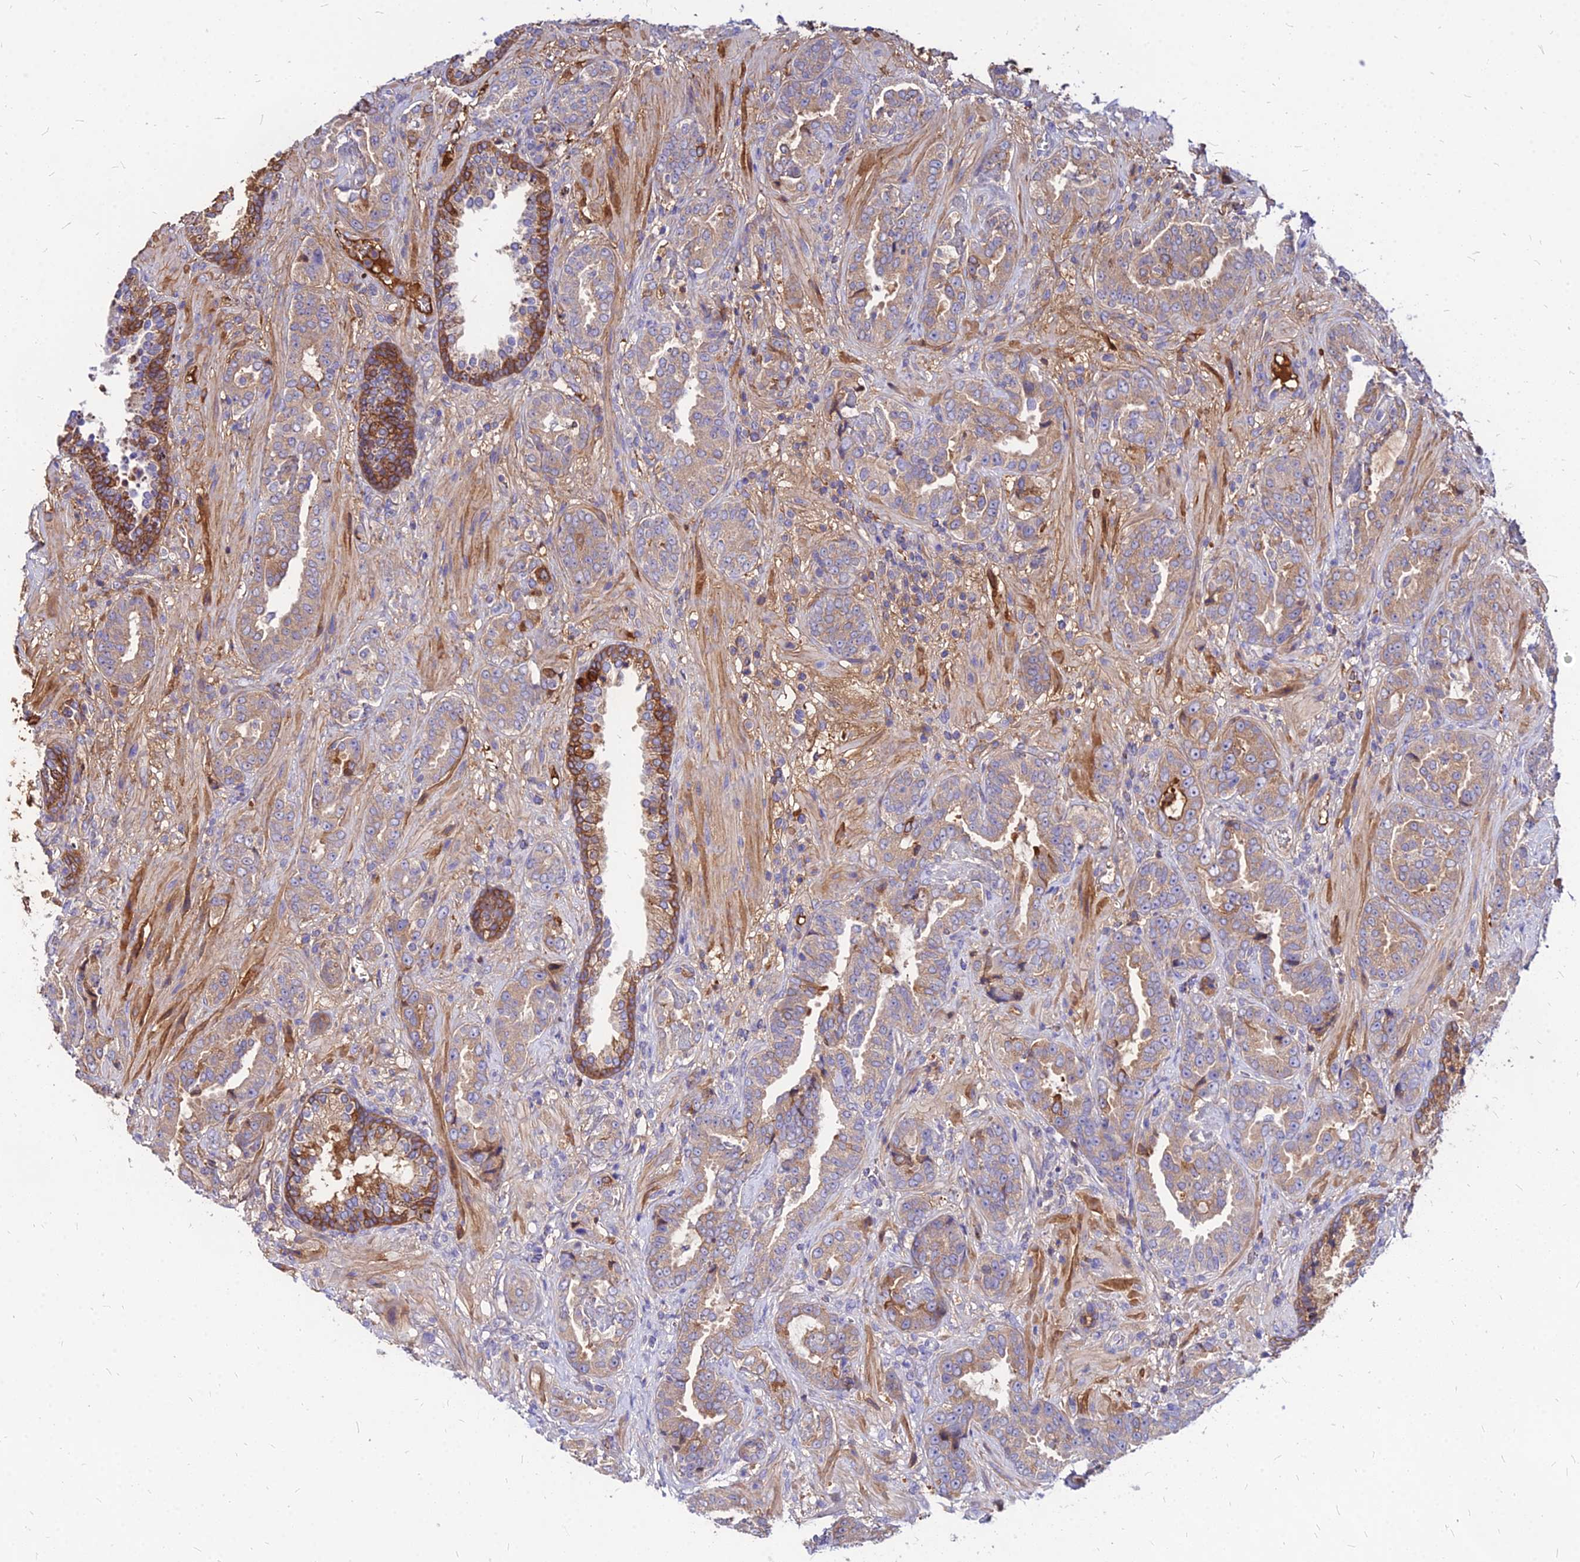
{"staining": {"intensity": "weak", "quantity": ">75%", "location": "cytoplasmic/membranous"}, "tissue": "prostate cancer", "cell_type": "Tumor cells", "image_type": "cancer", "snomed": [{"axis": "morphology", "description": "Adenocarcinoma, High grade"}, {"axis": "topography", "description": "Prostate"}], "caption": "Immunohistochemical staining of human prostate cancer (adenocarcinoma (high-grade)) demonstrates low levels of weak cytoplasmic/membranous protein positivity in about >75% of tumor cells.", "gene": "ACSM6", "patient": {"sex": "male", "age": 71}}